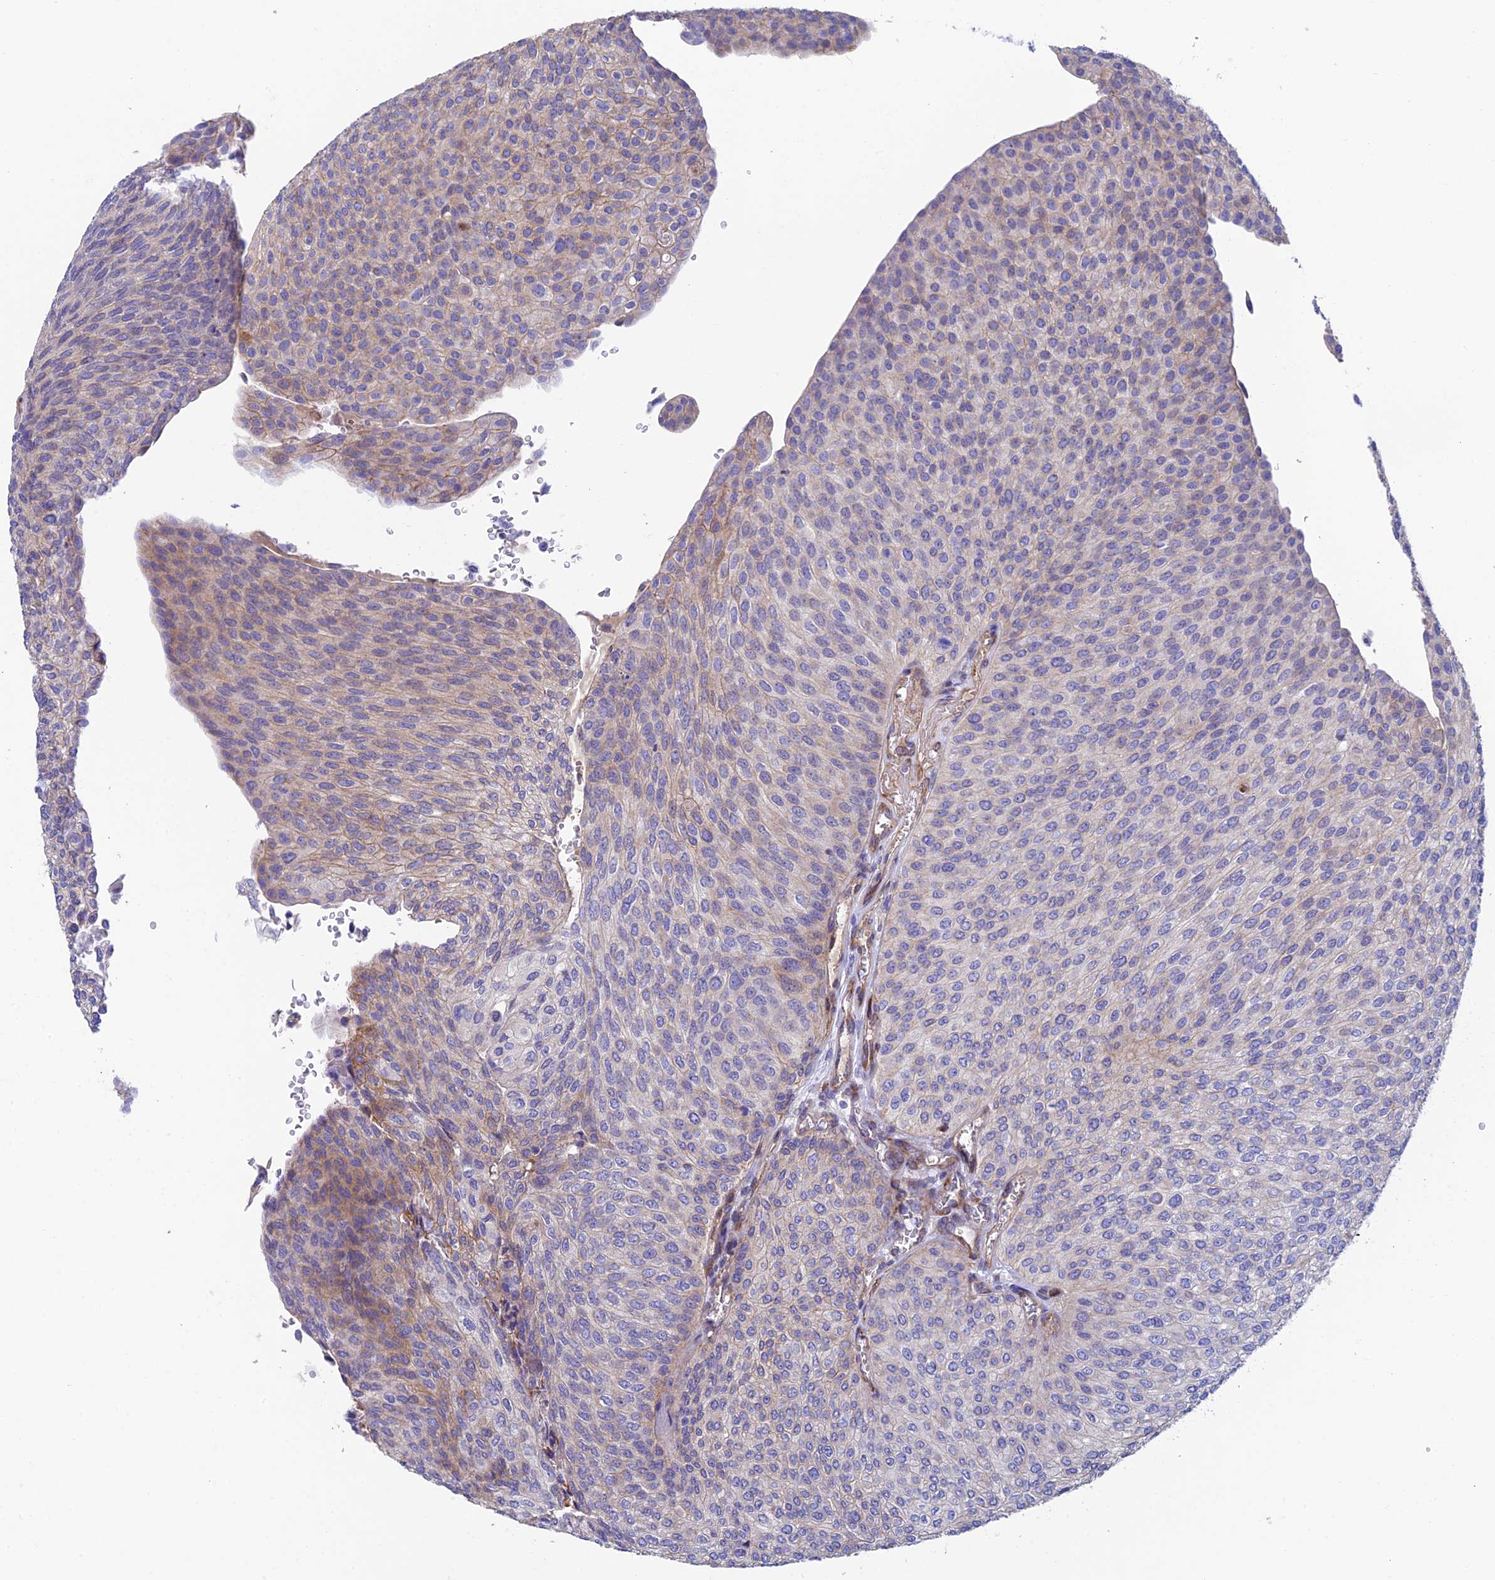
{"staining": {"intensity": "weak", "quantity": "<25%", "location": "cytoplasmic/membranous"}, "tissue": "urothelial cancer", "cell_type": "Tumor cells", "image_type": "cancer", "snomed": [{"axis": "morphology", "description": "Urothelial carcinoma, High grade"}, {"axis": "topography", "description": "Urinary bladder"}], "caption": "Immunohistochemistry photomicrograph of human urothelial carcinoma (high-grade) stained for a protein (brown), which reveals no expression in tumor cells.", "gene": "MACIR", "patient": {"sex": "female", "age": 79}}